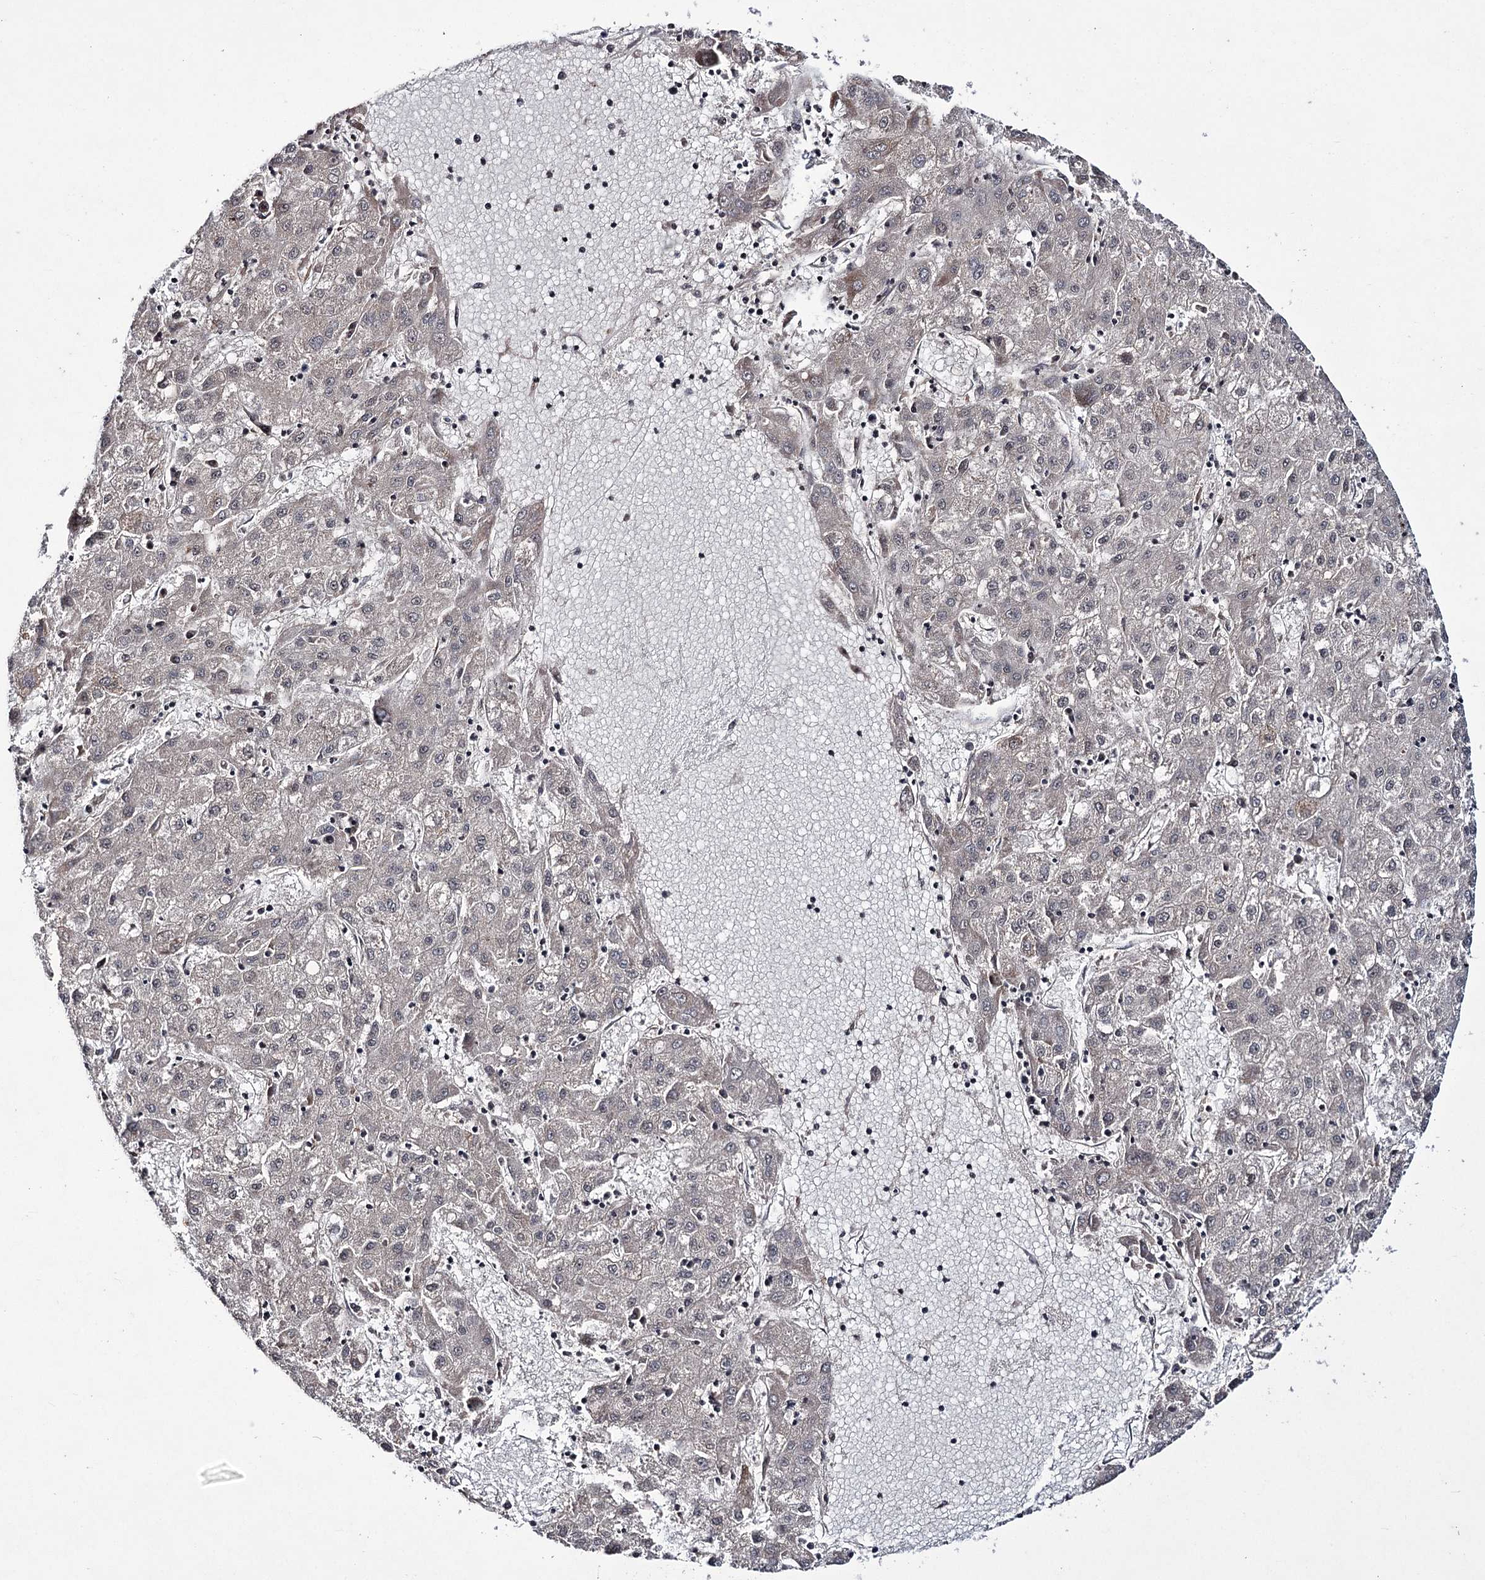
{"staining": {"intensity": "weak", "quantity": "<25%", "location": "nuclear"}, "tissue": "liver cancer", "cell_type": "Tumor cells", "image_type": "cancer", "snomed": [{"axis": "morphology", "description": "Carcinoma, Hepatocellular, NOS"}, {"axis": "topography", "description": "Liver"}], "caption": "Protein analysis of hepatocellular carcinoma (liver) demonstrates no significant staining in tumor cells. Brightfield microscopy of IHC stained with DAB (3,3'-diaminobenzidine) (brown) and hematoxylin (blue), captured at high magnification.", "gene": "VGLL4", "patient": {"sex": "male", "age": 72}}